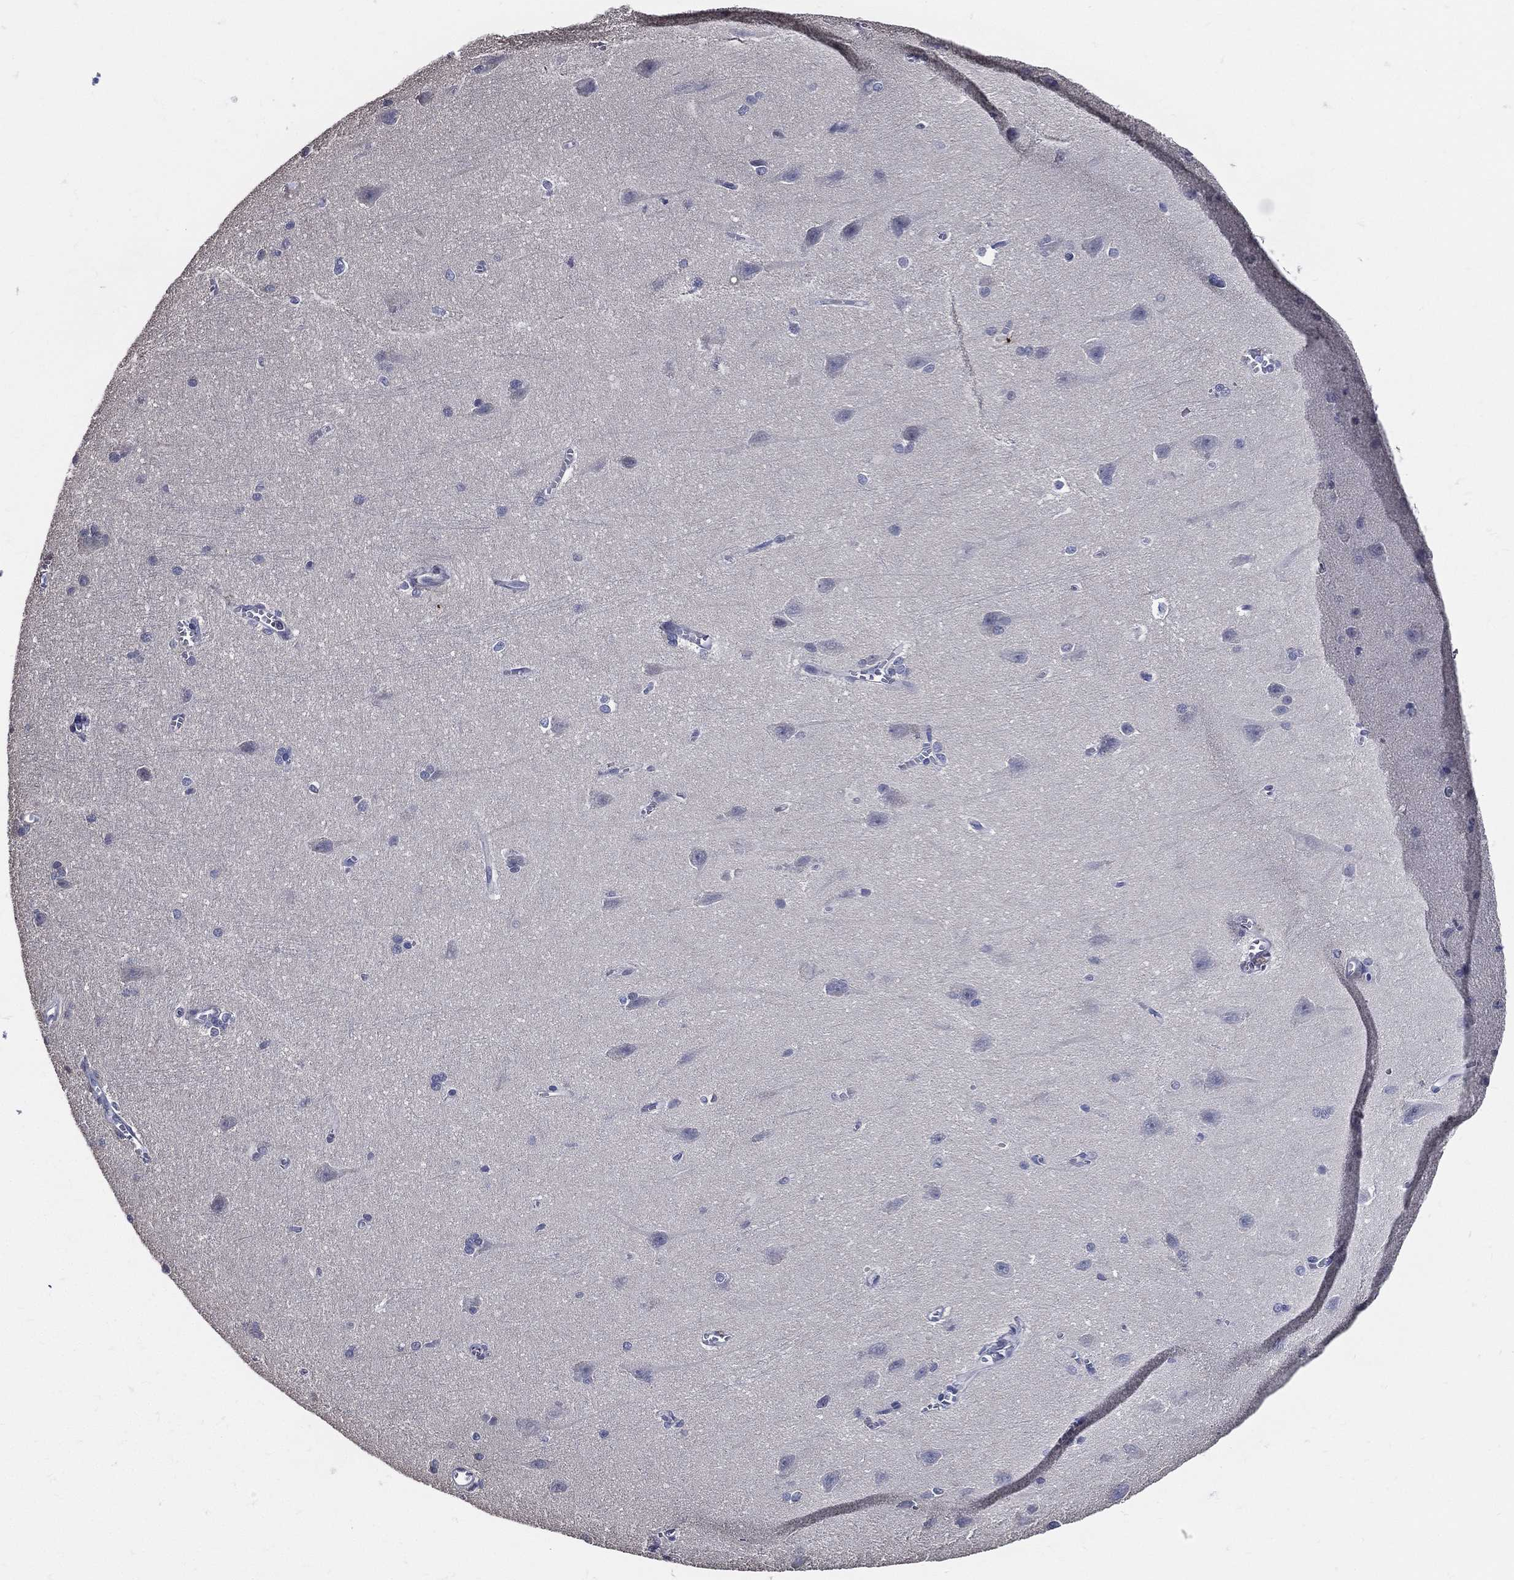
{"staining": {"intensity": "negative", "quantity": "none", "location": "none"}, "tissue": "cerebral cortex", "cell_type": "Endothelial cells", "image_type": "normal", "snomed": [{"axis": "morphology", "description": "Normal tissue, NOS"}, {"axis": "topography", "description": "Cerebral cortex"}], "caption": "An immunohistochemistry image of normal cerebral cortex is shown. There is no staining in endothelial cells of cerebral cortex.", "gene": "DPYS", "patient": {"sex": "male", "age": 37}}